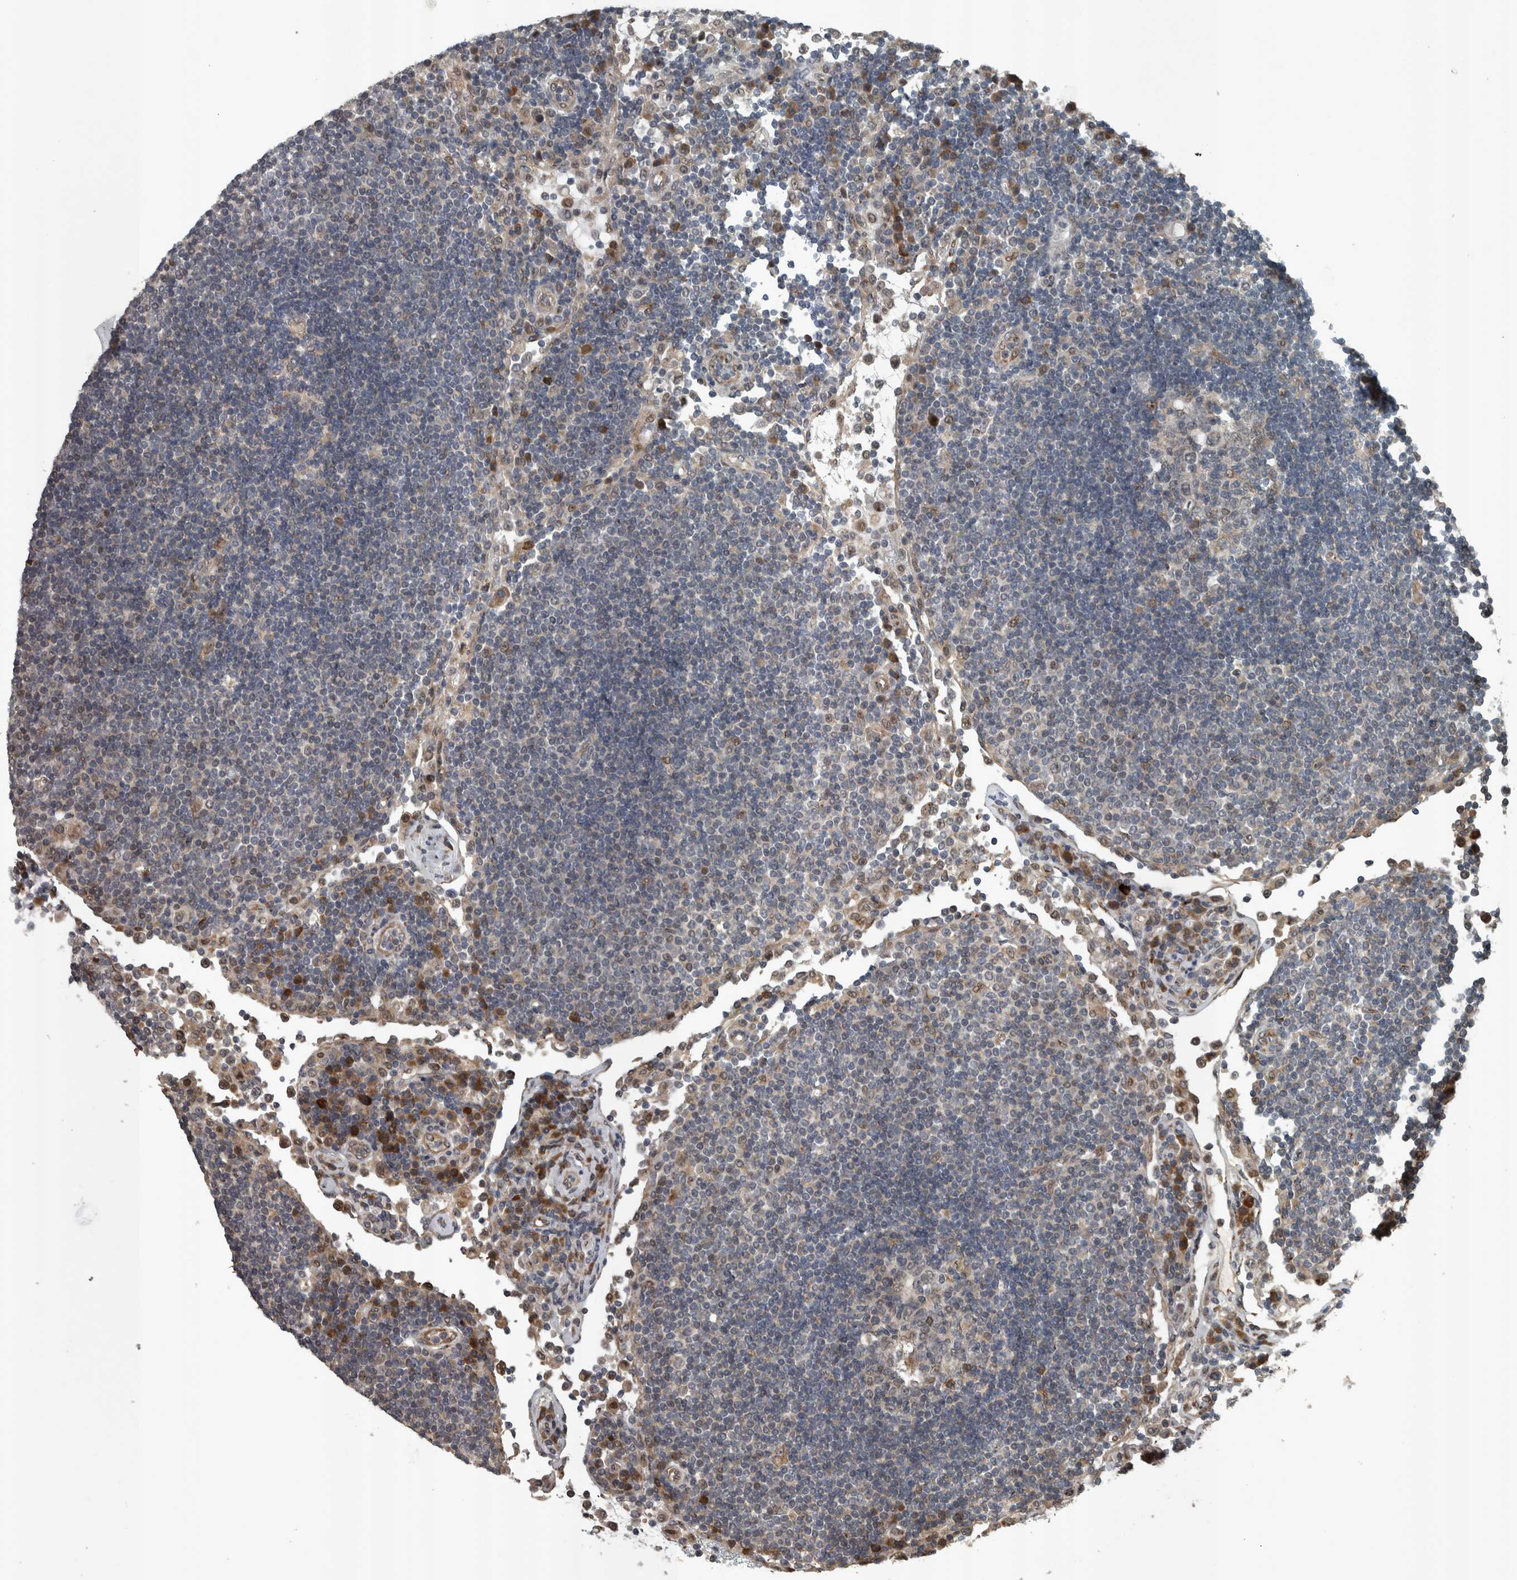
{"staining": {"intensity": "weak", "quantity": "25%-75%", "location": "cytoplasmic/membranous"}, "tissue": "lymph node", "cell_type": "Germinal center cells", "image_type": "normal", "snomed": [{"axis": "morphology", "description": "Normal tissue, NOS"}, {"axis": "topography", "description": "Lymph node"}], "caption": "IHC (DAB) staining of benign human lymph node displays weak cytoplasmic/membranous protein positivity in about 25%-75% of germinal center cells.", "gene": "ZNF345", "patient": {"sex": "female", "age": 53}}